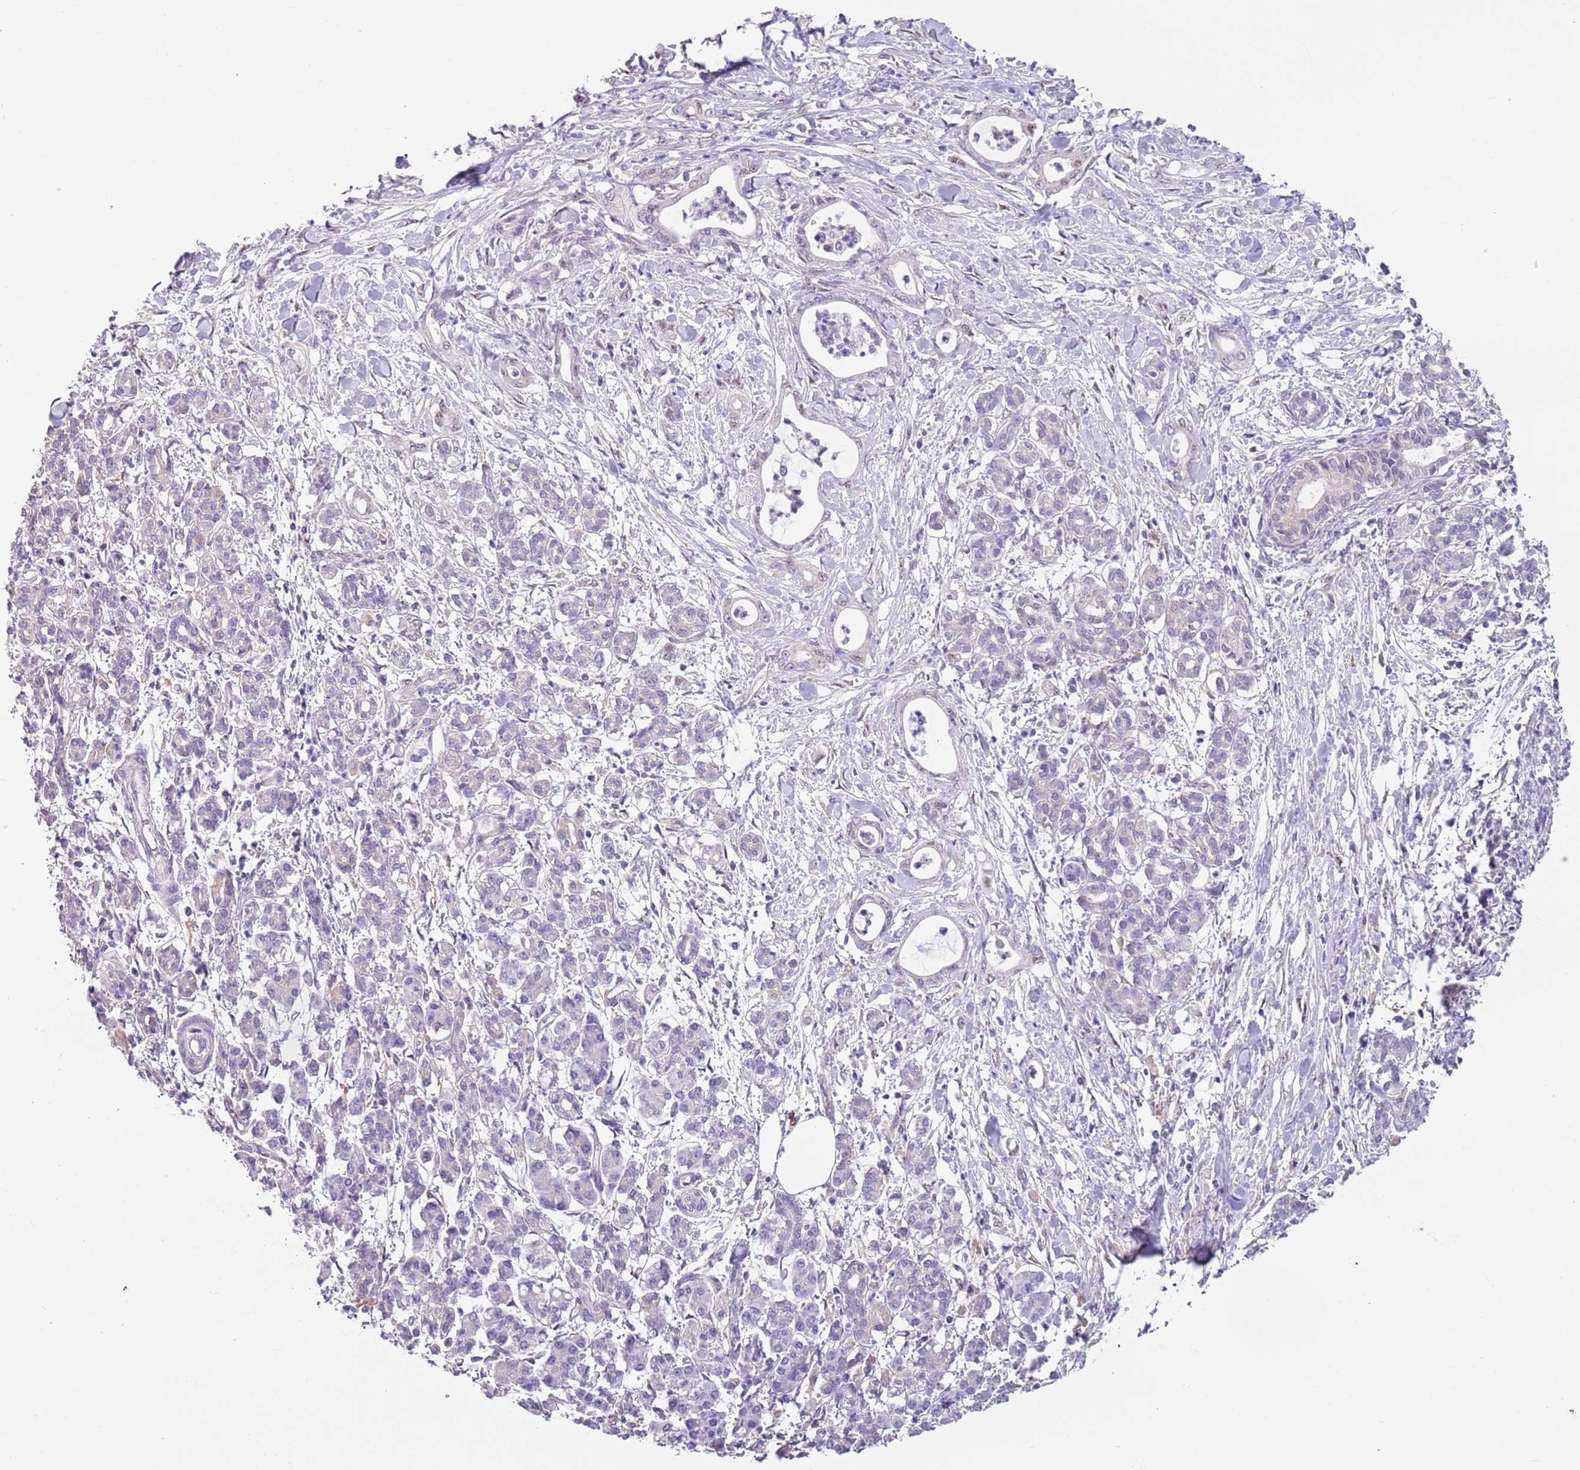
{"staining": {"intensity": "negative", "quantity": "none", "location": "none"}, "tissue": "pancreatic cancer", "cell_type": "Tumor cells", "image_type": "cancer", "snomed": [{"axis": "morphology", "description": "Adenocarcinoma, NOS"}, {"axis": "topography", "description": "Pancreas"}], "caption": "The immunohistochemistry (IHC) image has no significant expression in tumor cells of adenocarcinoma (pancreatic) tissue.", "gene": "CAPN9", "patient": {"sex": "female", "age": 55}}